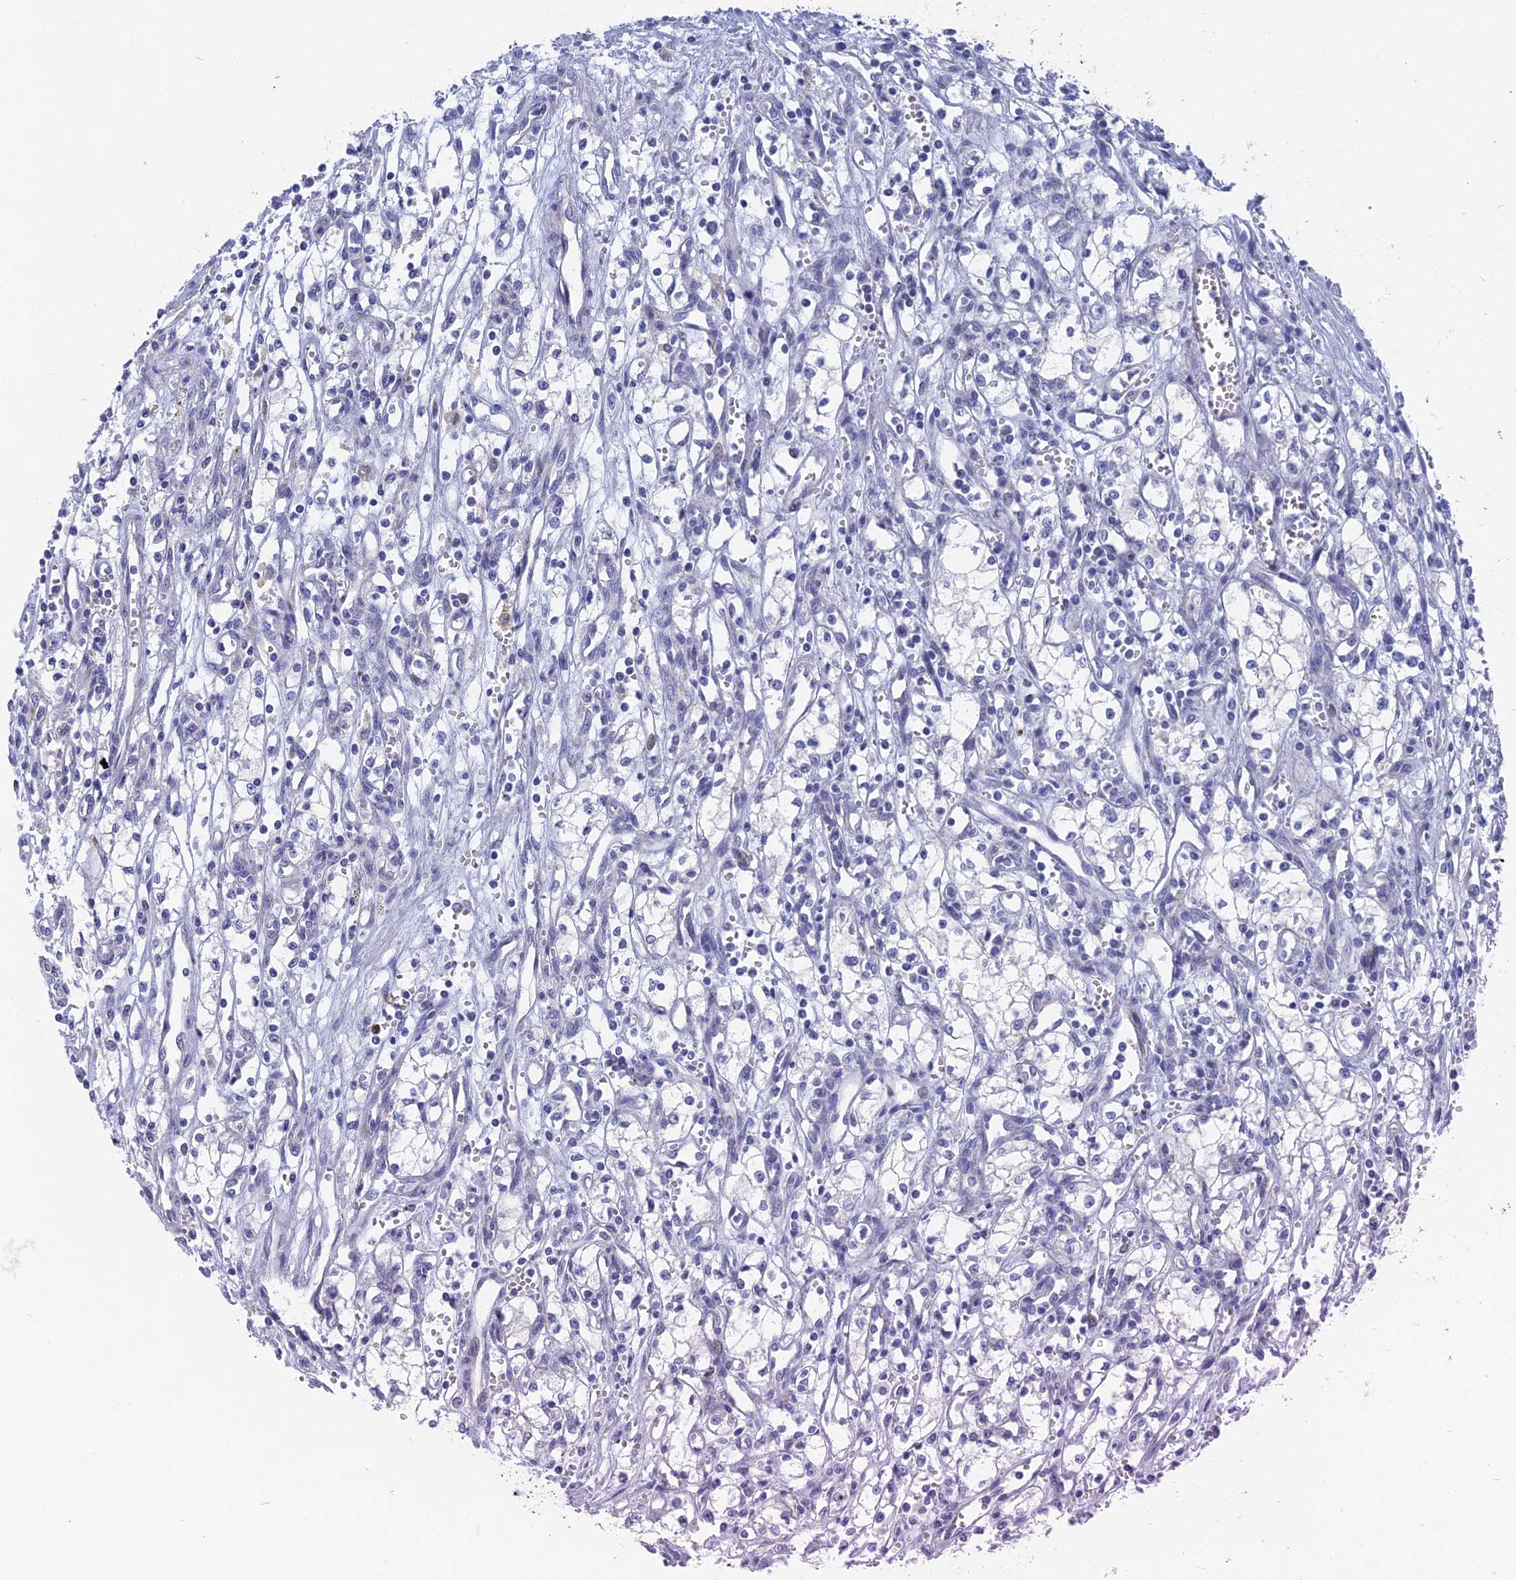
{"staining": {"intensity": "negative", "quantity": "none", "location": "none"}, "tissue": "renal cancer", "cell_type": "Tumor cells", "image_type": "cancer", "snomed": [{"axis": "morphology", "description": "Adenocarcinoma, NOS"}, {"axis": "topography", "description": "Kidney"}], "caption": "High power microscopy histopathology image of an immunohistochemistry image of renal adenocarcinoma, revealing no significant expression in tumor cells.", "gene": "HIGD1A", "patient": {"sex": "male", "age": 59}}